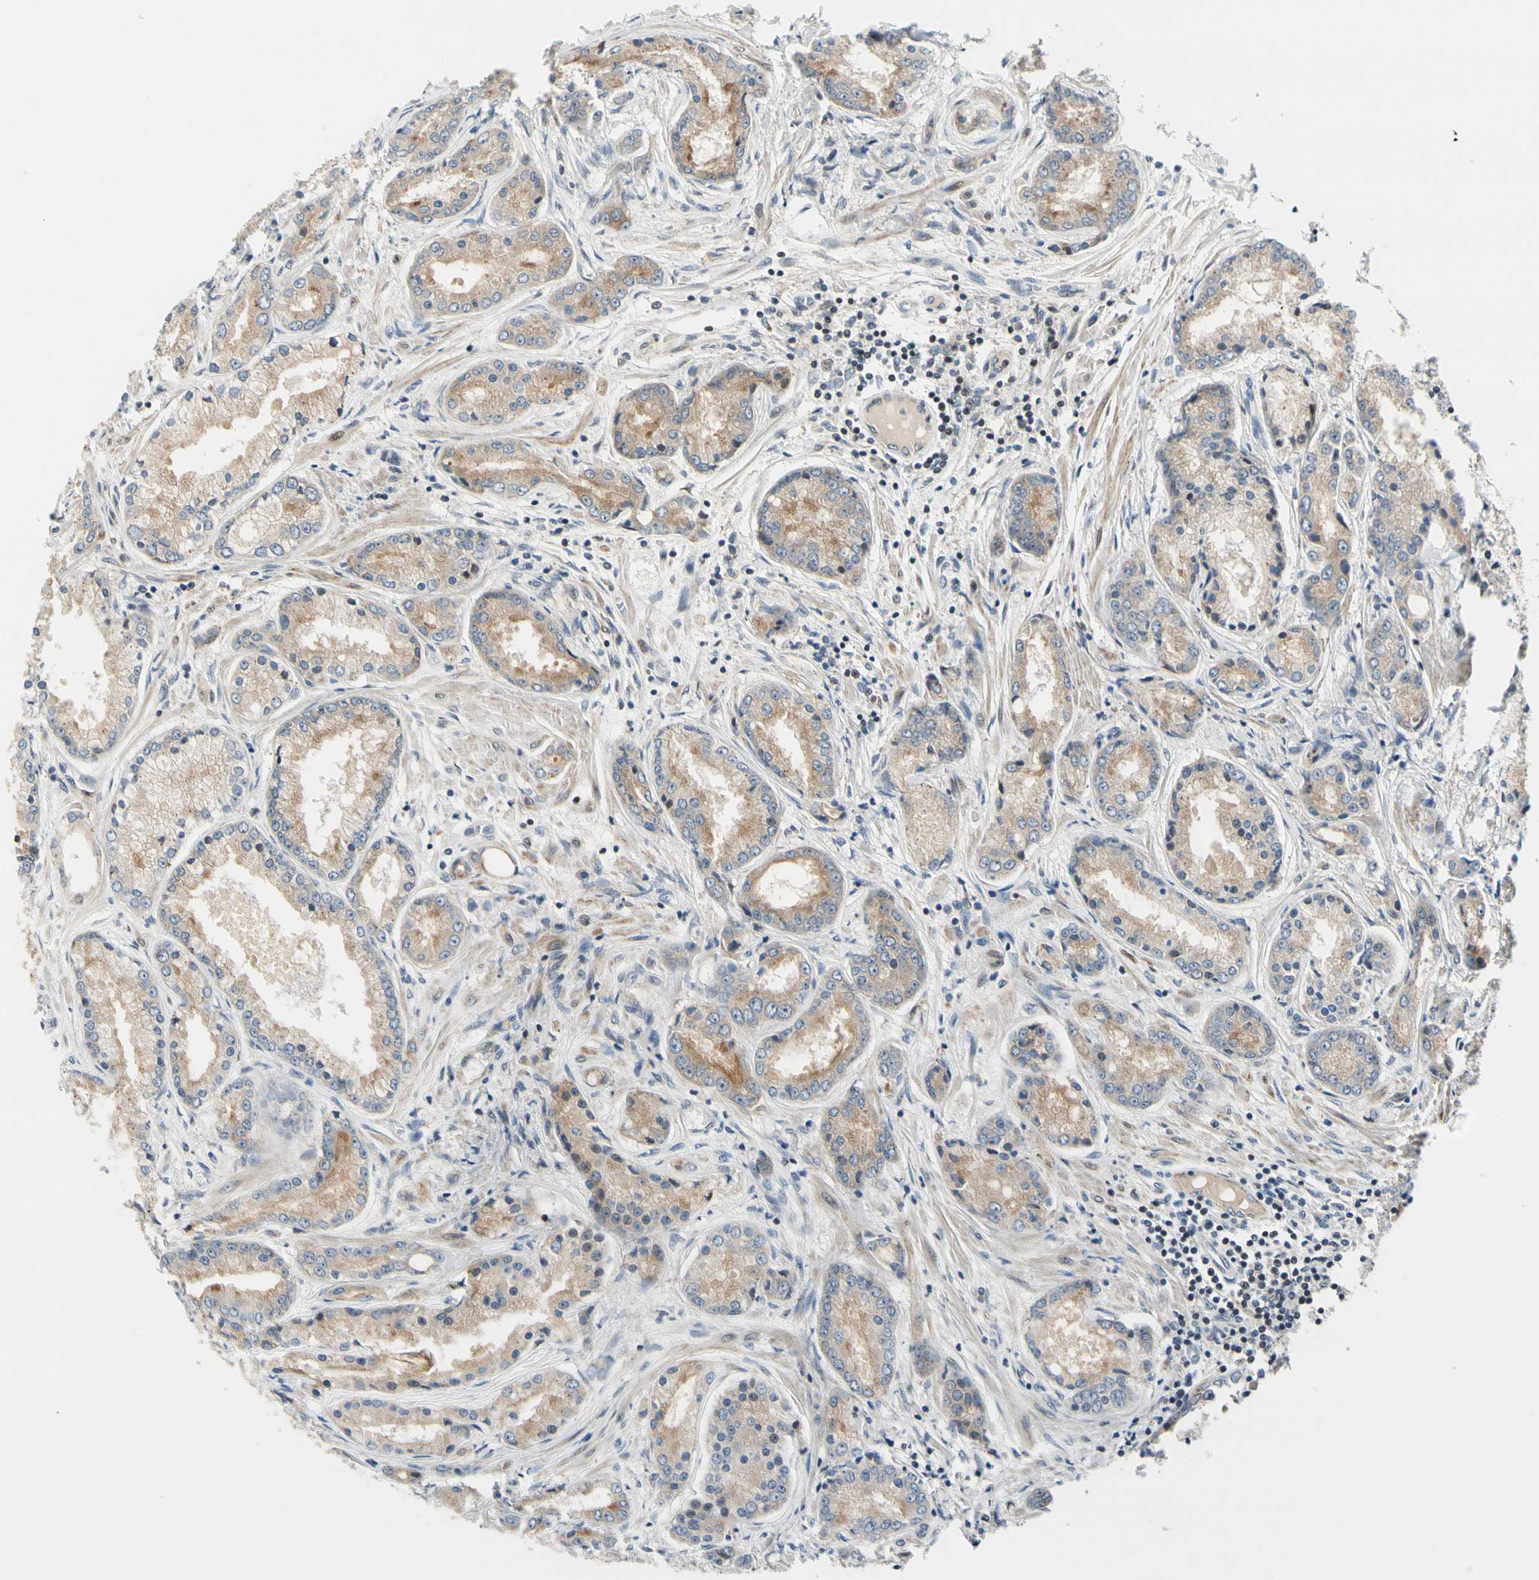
{"staining": {"intensity": "weak", "quantity": "25%-75%", "location": "cytoplasmic/membranous"}, "tissue": "prostate cancer", "cell_type": "Tumor cells", "image_type": "cancer", "snomed": [{"axis": "morphology", "description": "Adenocarcinoma, High grade"}, {"axis": "topography", "description": "Prostate"}], "caption": "Immunohistochemical staining of human high-grade adenocarcinoma (prostate) displays weak cytoplasmic/membranous protein staining in about 25%-75% of tumor cells. The protein is shown in brown color, while the nuclei are stained blue.", "gene": "NPDC1", "patient": {"sex": "male", "age": 59}}